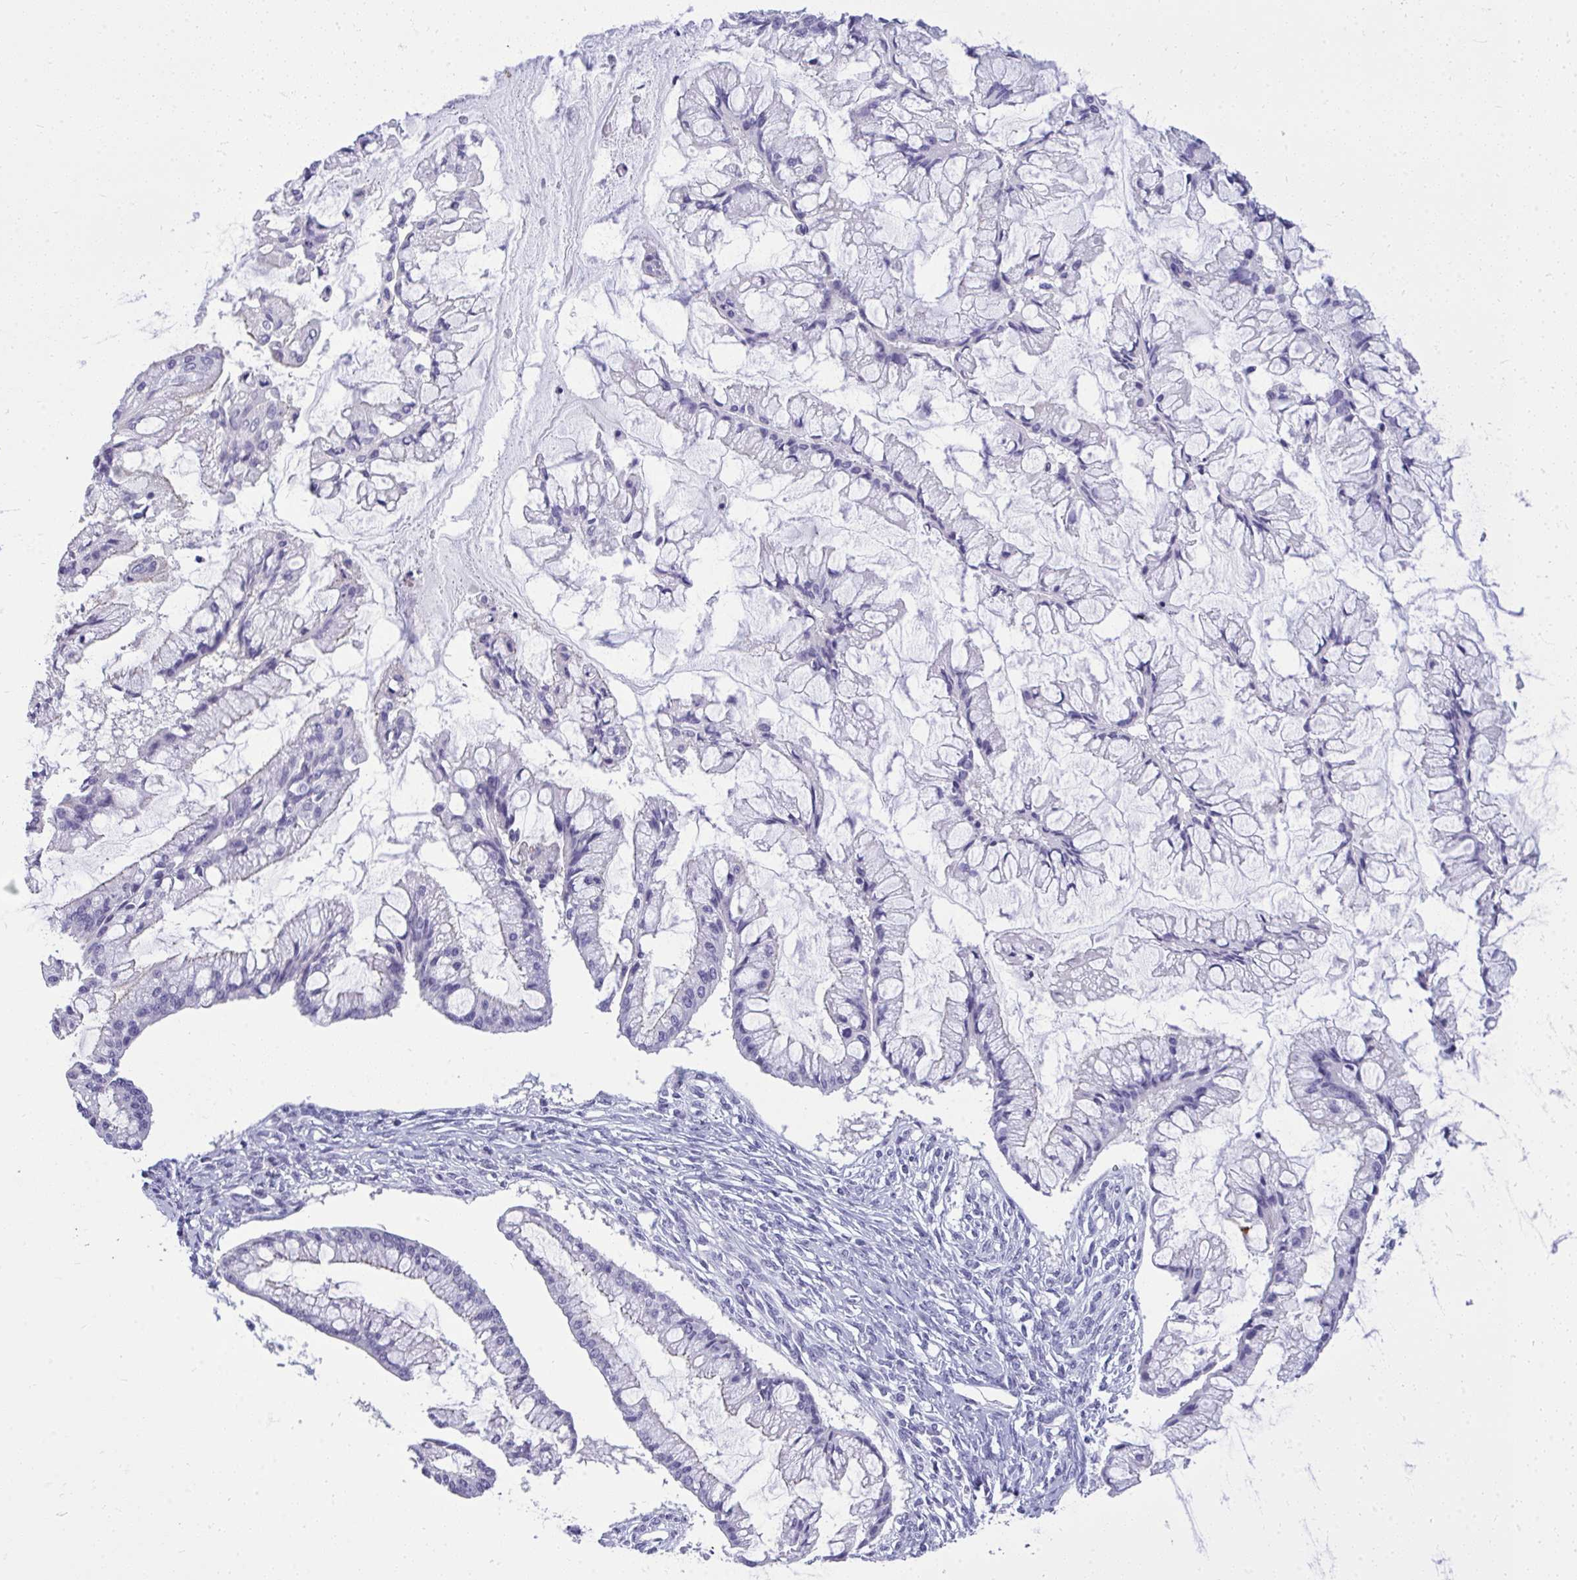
{"staining": {"intensity": "negative", "quantity": "none", "location": "none"}, "tissue": "ovarian cancer", "cell_type": "Tumor cells", "image_type": "cancer", "snomed": [{"axis": "morphology", "description": "Cystadenocarcinoma, mucinous, NOS"}, {"axis": "topography", "description": "Ovary"}], "caption": "Image shows no significant protein positivity in tumor cells of ovarian cancer (mucinous cystadenocarcinoma).", "gene": "PRM2", "patient": {"sex": "female", "age": 73}}